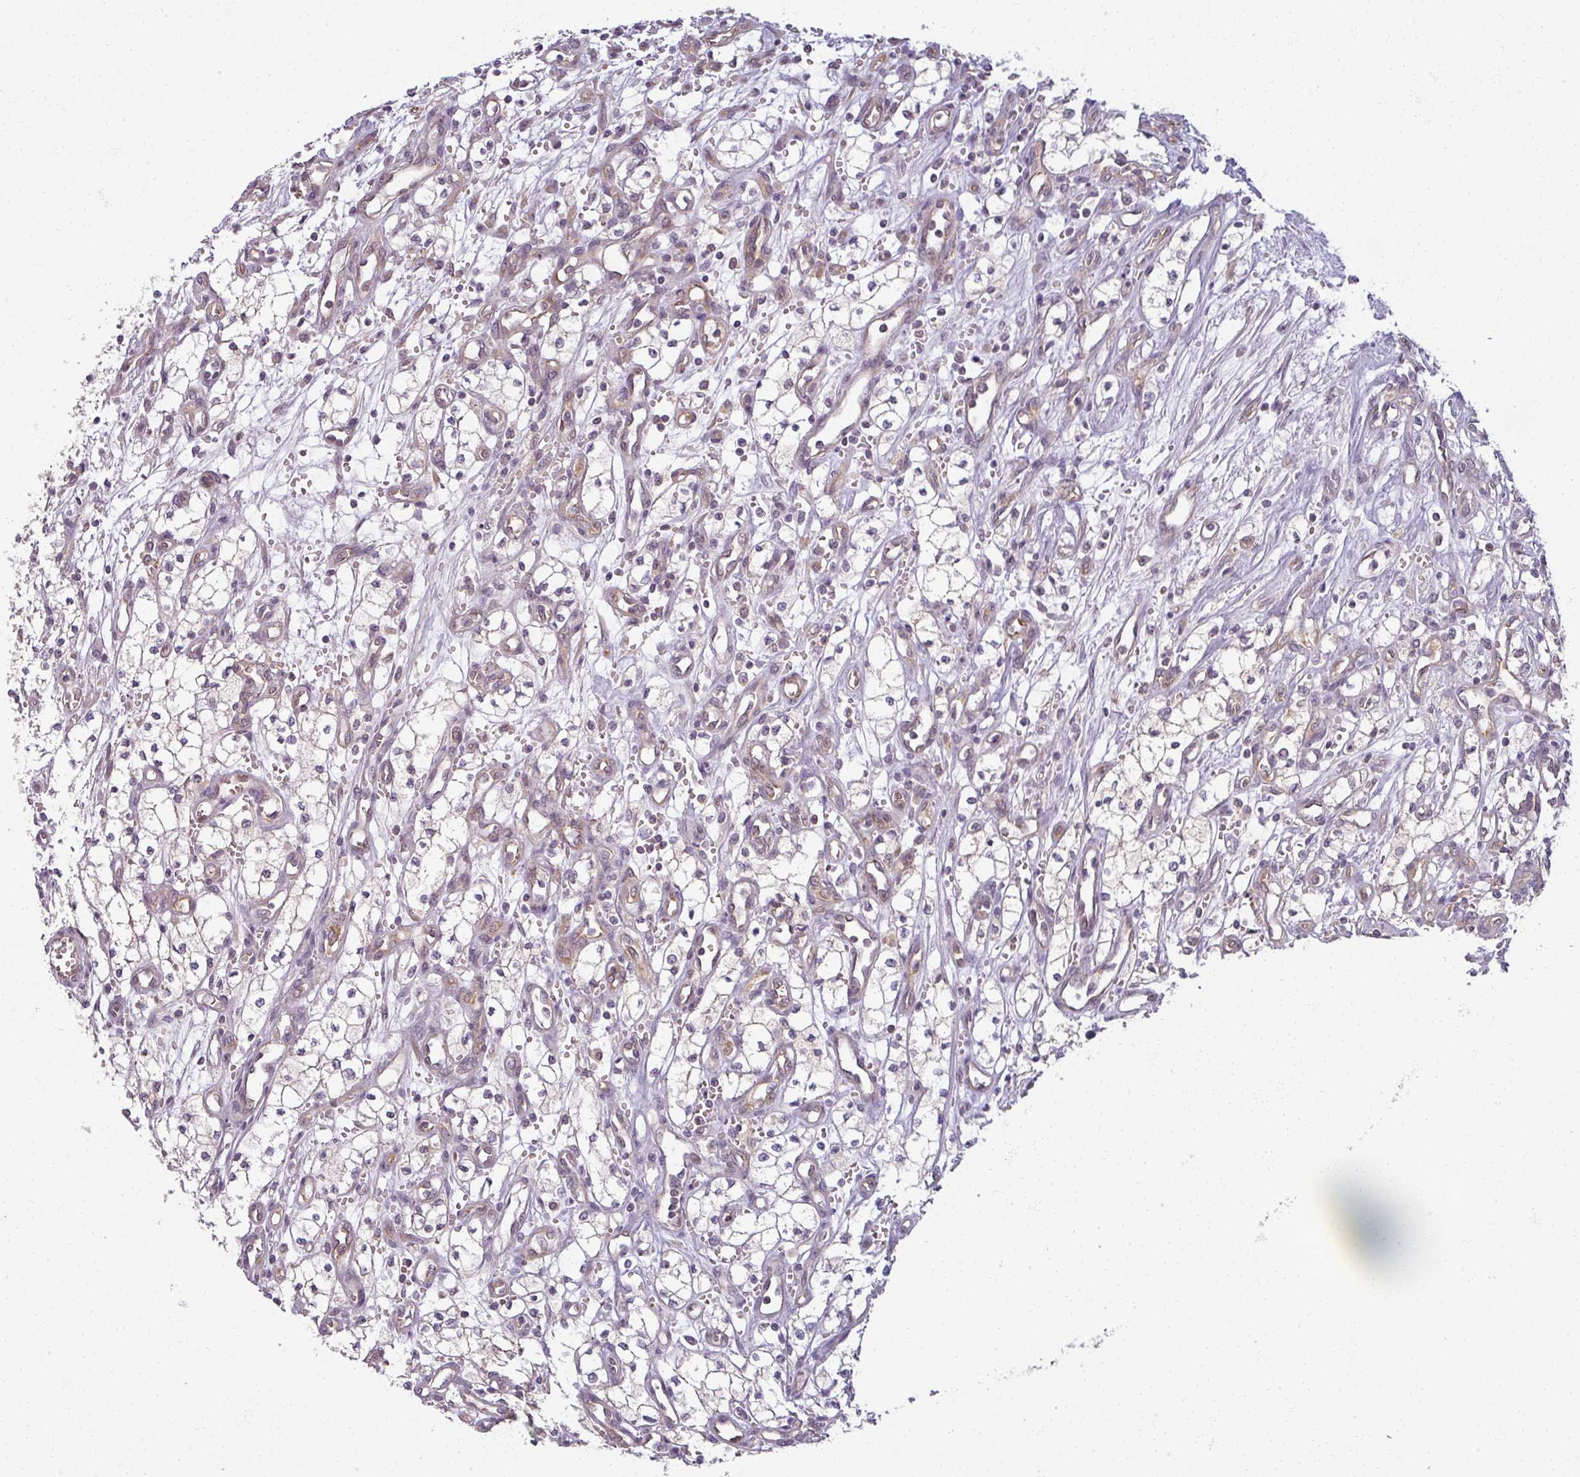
{"staining": {"intensity": "negative", "quantity": "none", "location": "none"}, "tissue": "renal cancer", "cell_type": "Tumor cells", "image_type": "cancer", "snomed": [{"axis": "morphology", "description": "Adenocarcinoma, NOS"}, {"axis": "topography", "description": "Kidney"}], "caption": "There is no significant positivity in tumor cells of renal adenocarcinoma. Brightfield microscopy of immunohistochemistry (IHC) stained with DAB (3,3'-diaminobenzidine) (brown) and hematoxylin (blue), captured at high magnification.", "gene": "AGPAT4", "patient": {"sex": "male", "age": 59}}